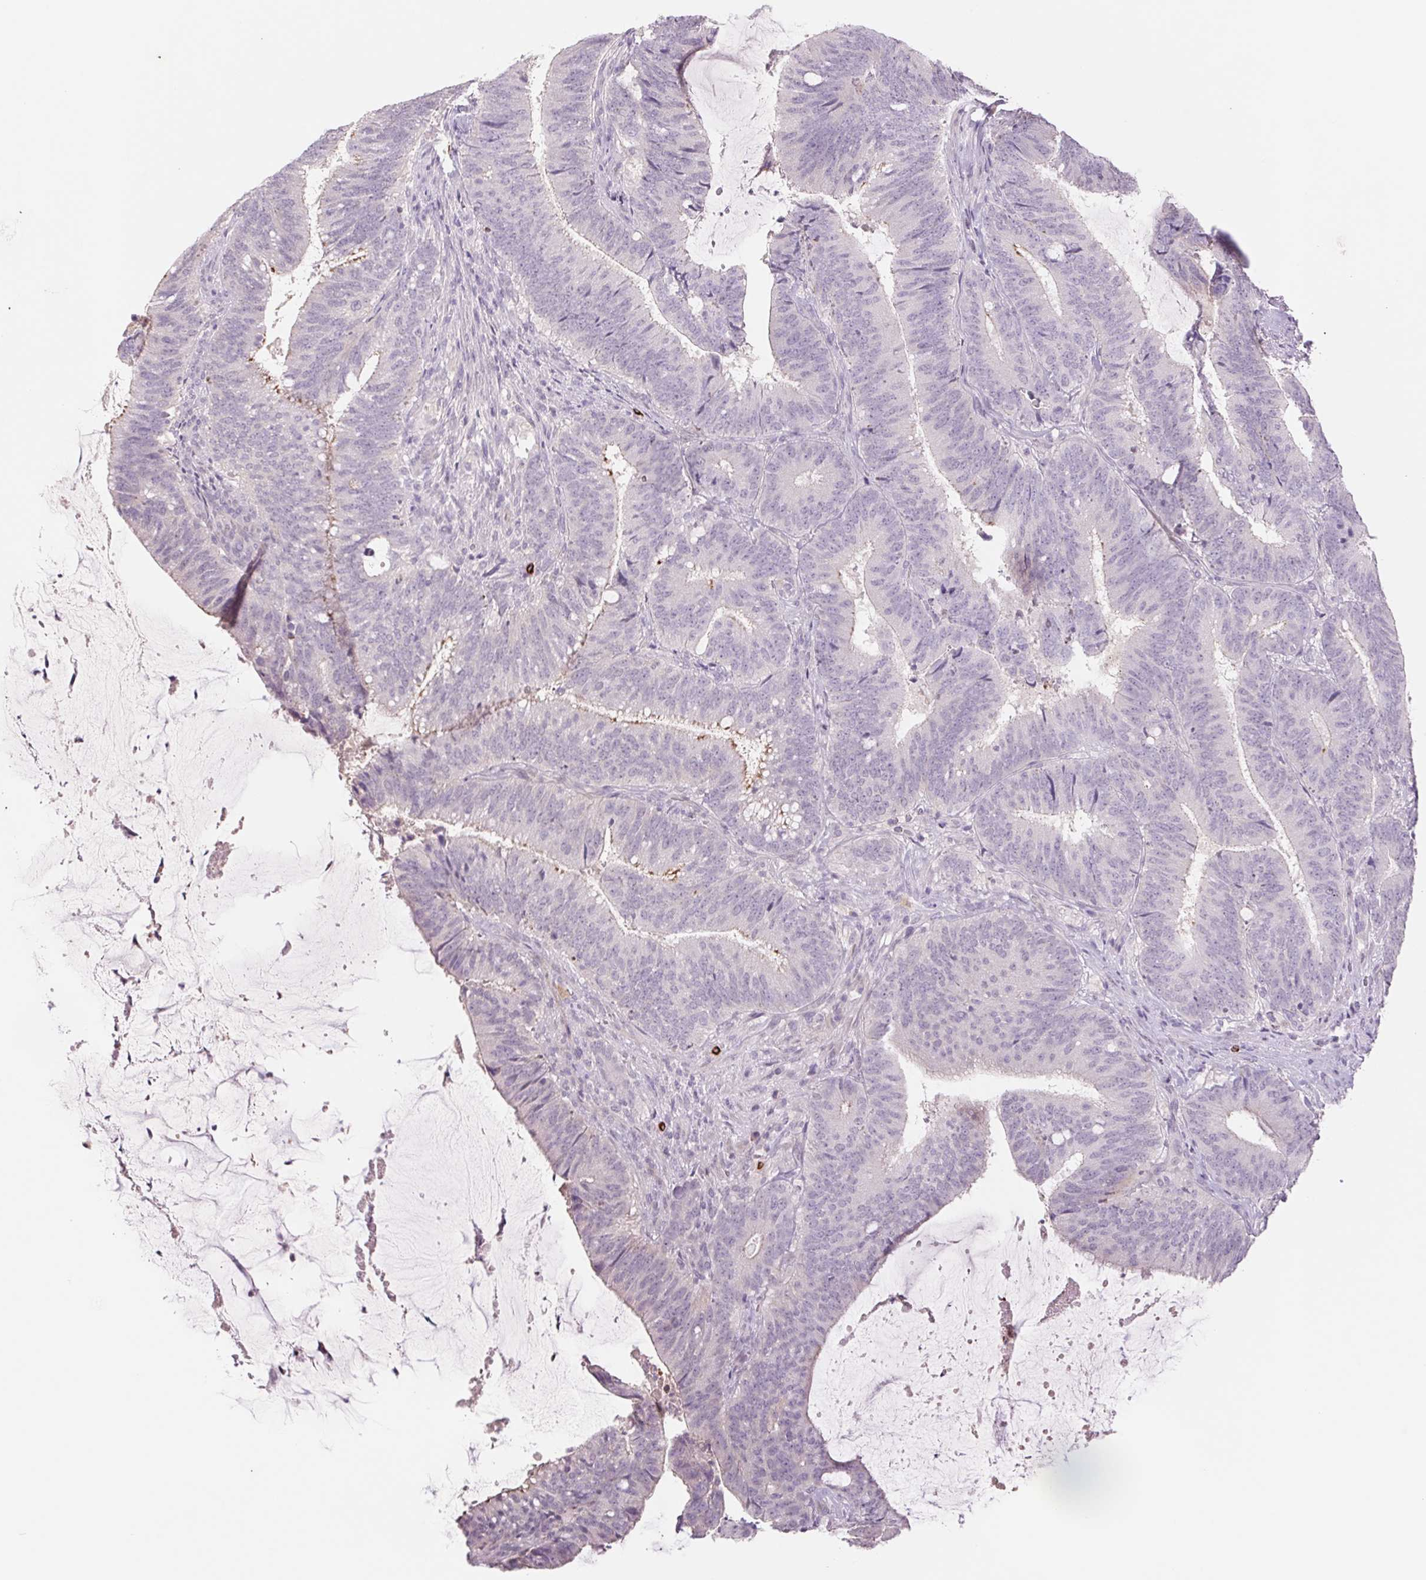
{"staining": {"intensity": "negative", "quantity": "none", "location": "none"}, "tissue": "colorectal cancer", "cell_type": "Tumor cells", "image_type": "cancer", "snomed": [{"axis": "morphology", "description": "Adenocarcinoma, NOS"}, {"axis": "topography", "description": "Colon"}], "caption": "High power microscopy micrograph of an IHC histopathology image of colorectal cancer, revealing no significant positivity in tumor cells. (DAB (3,3'-diaminobenzidine) immunohistochemistry with hematoxylin counter stain).", "gene": "KRT1", "patient": {"sex": "female", "age": 43}}